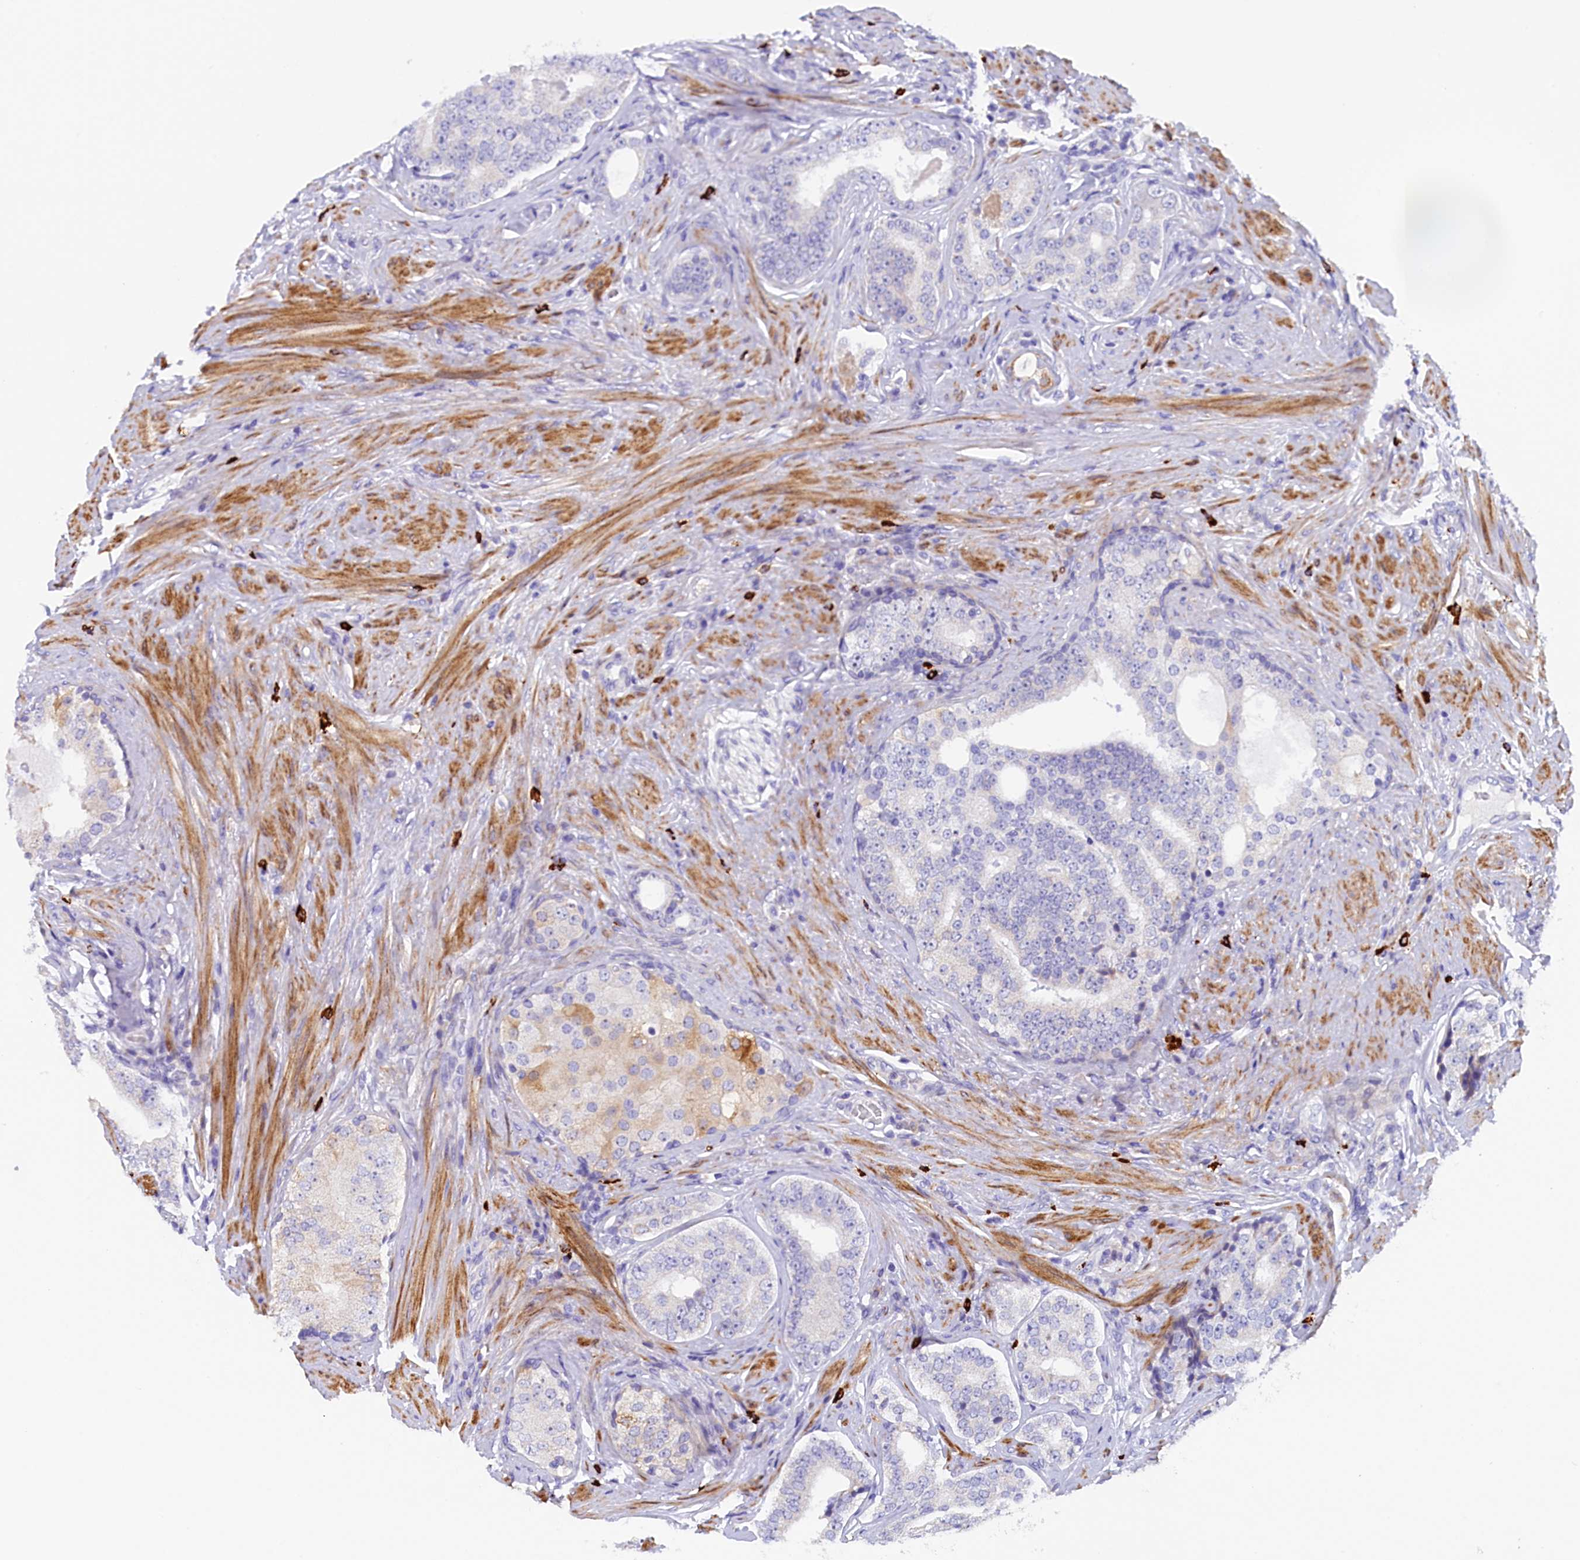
{"staining": {"intensity": "negative", "quantity": "none", "location": "none"}, "tissue": "prostate cancer", "cell_type": "Tumor cells", "image_type": "cancer", "snomed": [{"axis": "morphology", "description": "Adenocarcinoma, High grade"}, {"axis": "topography", "description": "Prostate"}], "caption": "IHC of prostate high-grade adenocarcinoma displays no staining in tumor cells.", "gene": "RTTN", "patient": {"sex": "male", "age": 56}}